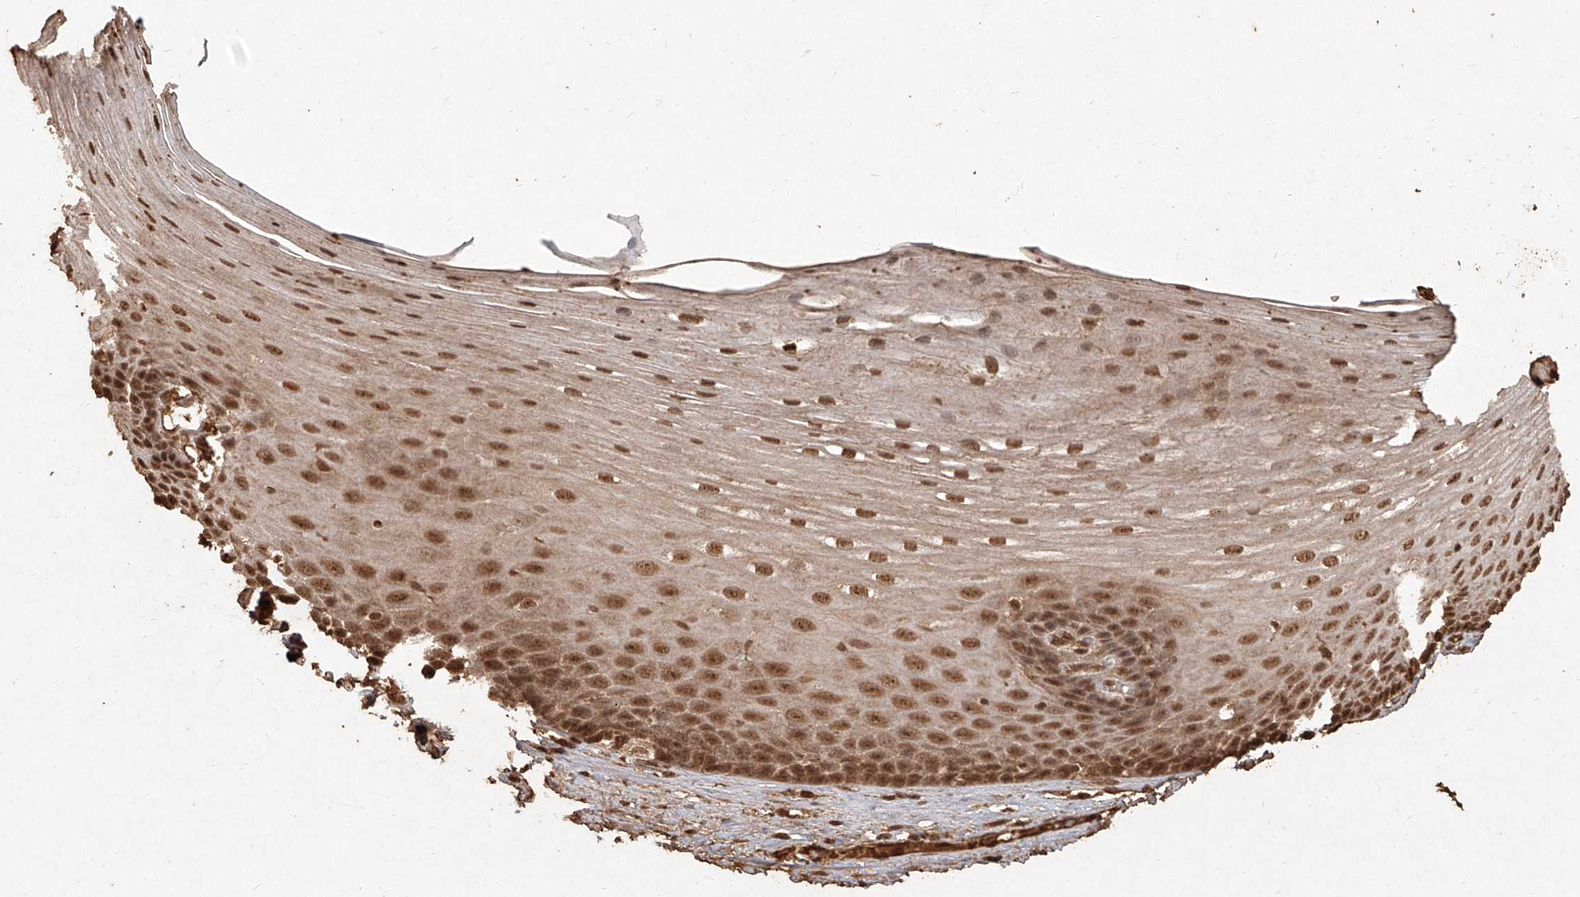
{"staining": {"intensity": "moderate", "quantity": ">75%", "location": "cytoplasmic/membranous,nuclear"}, "tissue": "esophagus", "cell_type": "Squamous epithelial cells", "image_type": "normal", "snomed": [{"axis": "morphology", "description": "Normal tissue, NOS"}, {"axis": "topography", "description": "Esophagus"}], "caption": "Immunohistochemical staining of benign esophagus displays >75% levels of moderate cytoplasmic/membranous,nuclear protein expression in approximately >75% of squamous epithelial cells. The protein is stained brown, and the nuclei are stained in blue (DAB (3,3'-diaminobenzidine) IHC with brightfield microscopy, high magnification).", "gene": "UBE2K", "patient": {"sex": "male", "age": 62}}